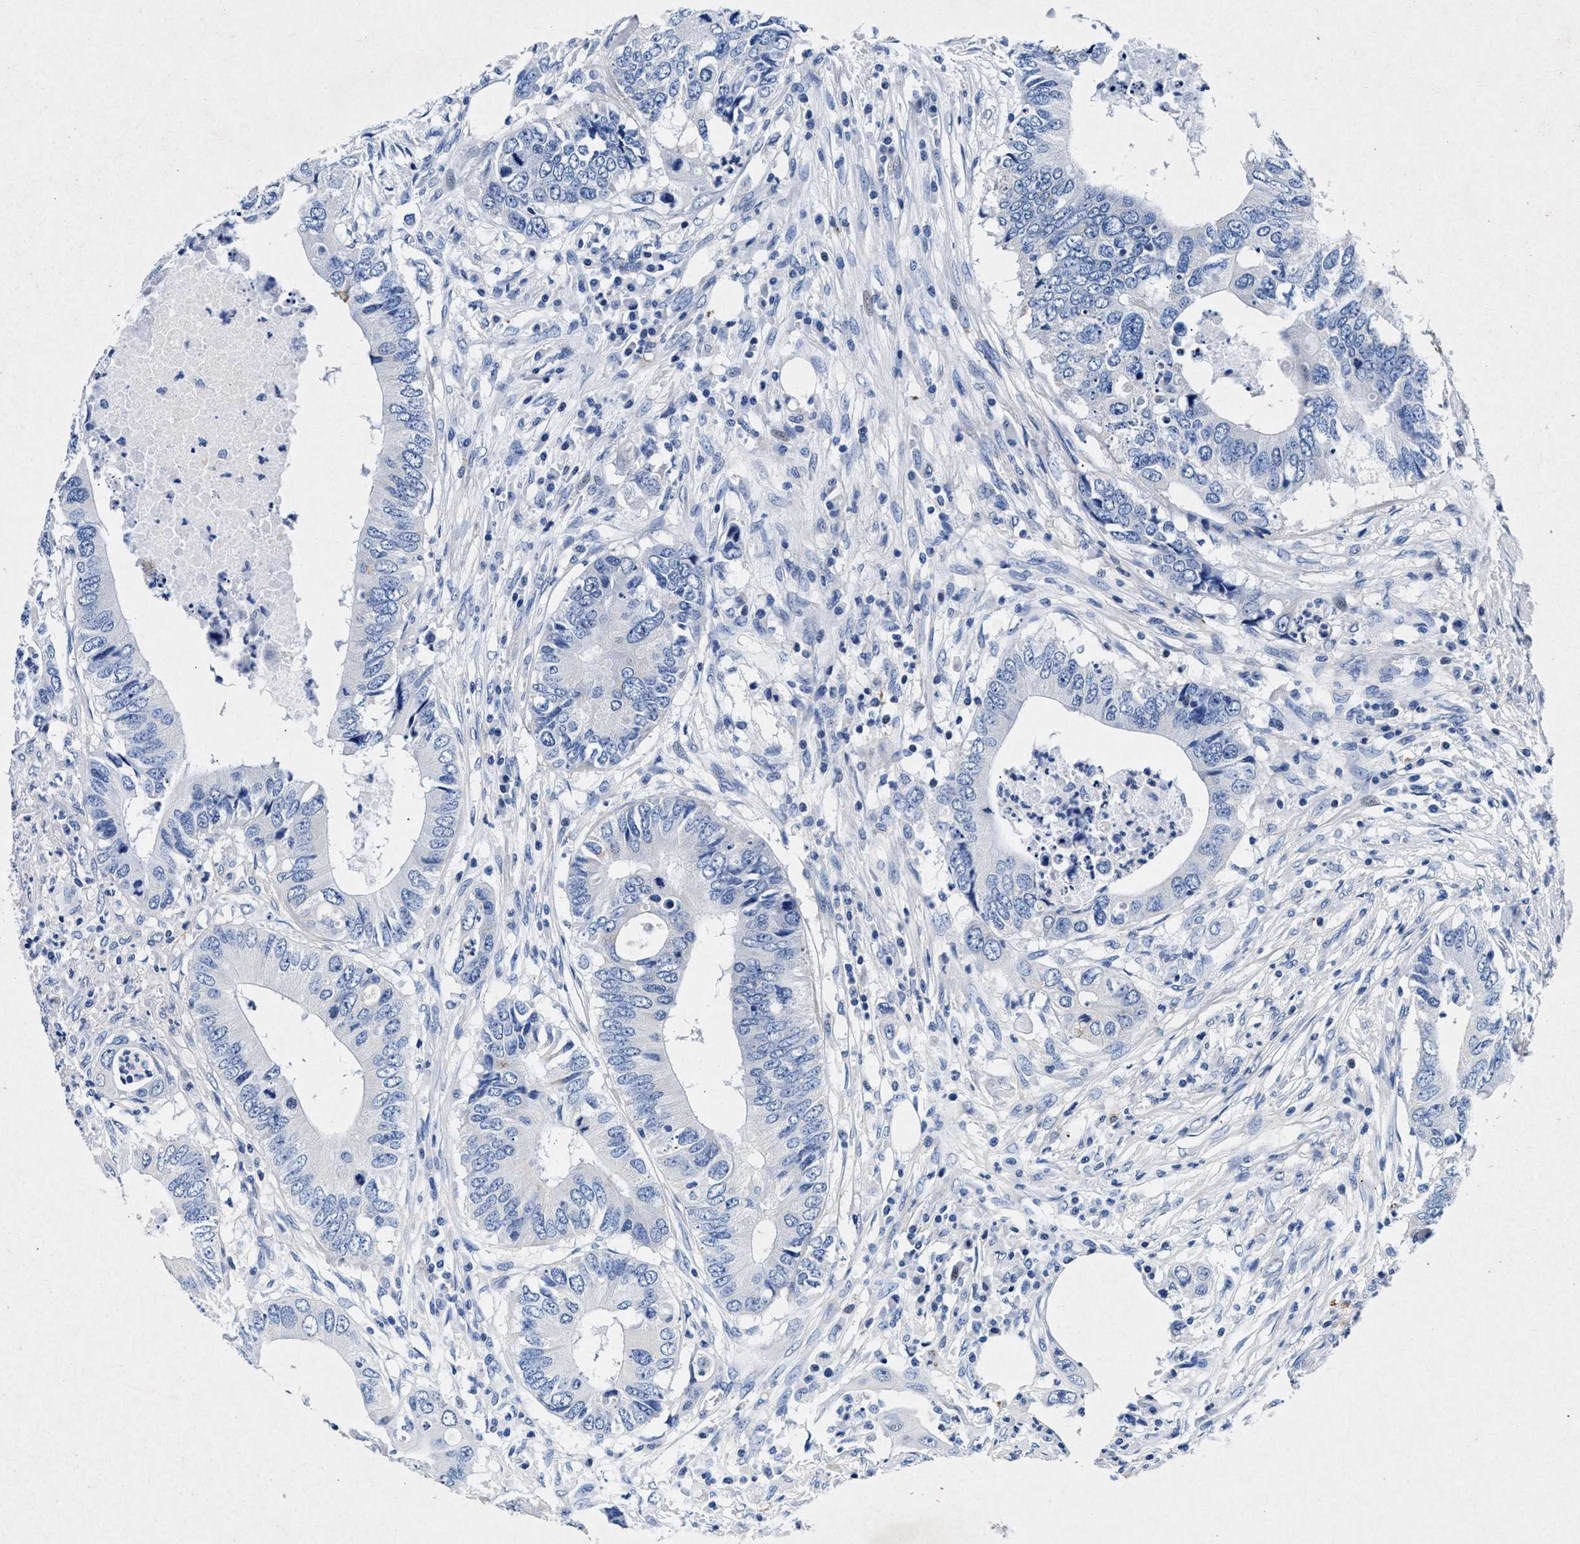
{"staining": {"intensity": "negative", "quantity": "none", "location": "none"}, "tissue": "colorectal cancer", "cell_type": "Tumor cells", "image_type": "cancer", "snomed": [{"axis": "morphology", "description": "Adenocarcinoma, NOS"}, {"axis": "topography", "description": "Colon"}], "caption": "A high-resolution image shows IHC staining of colorectal cancer, which reveals no significant positivity in tumor cells.", "gene": "MAP6", "patient": {"sex": "male", "age": 71}}